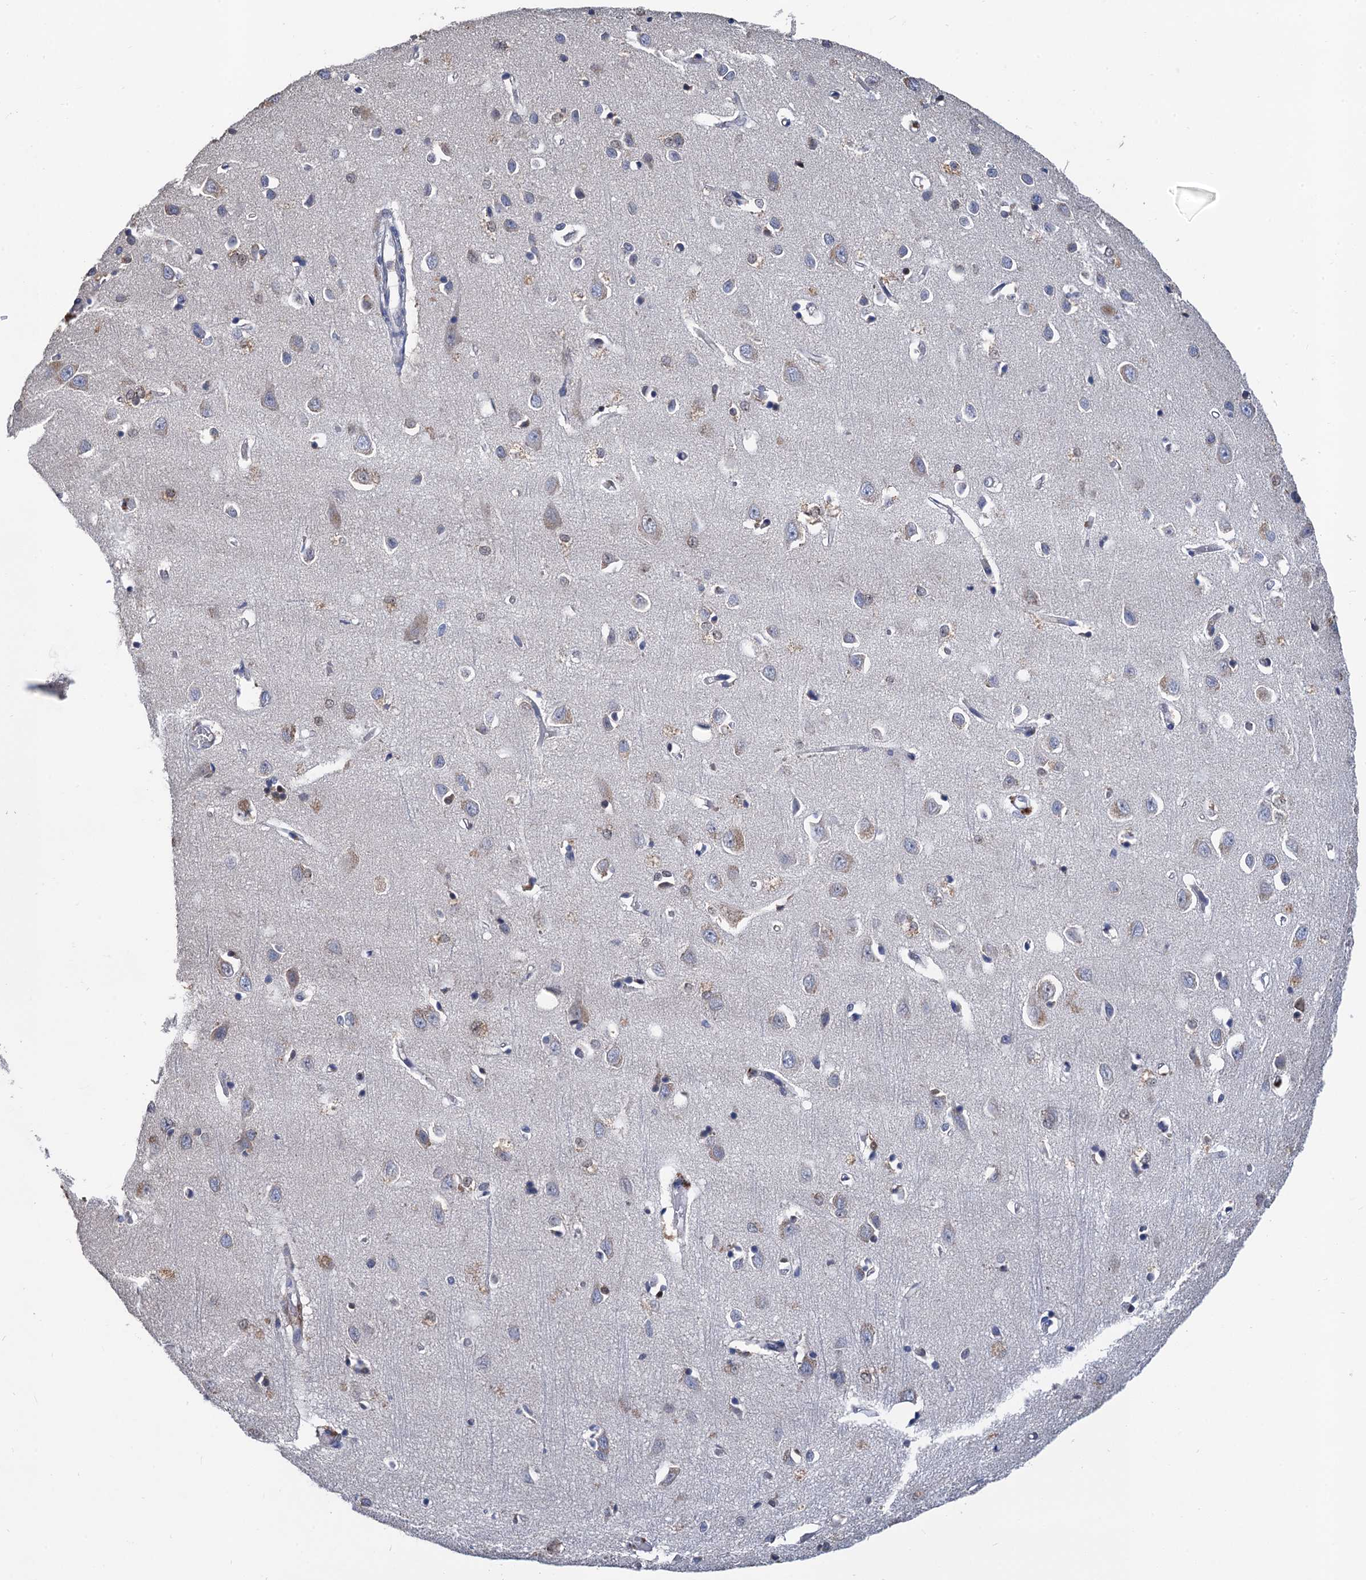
{"staining": {"intensity": "negative", "quantity": "none", "location": "none"}, "tissue": "cerebral cortex", "cell_type": "Endothelial cells", "image_type": "normal", "snomed": [{"axis": "morphology", "description": "Normal tissue, NOS"}, {"axis": "topography", "description": "Cerebral cortex"}], "caption": "Immunohistochemistry (IHC) image of unremarkable cerebral cortex: human cerebral cortex stained with DAB (3,3'-diaminobenzidine) reveals no significant protein staining in endothelial cells.", "gene": "TSEN34", "patient": {"sex": "female", "age": 64}}